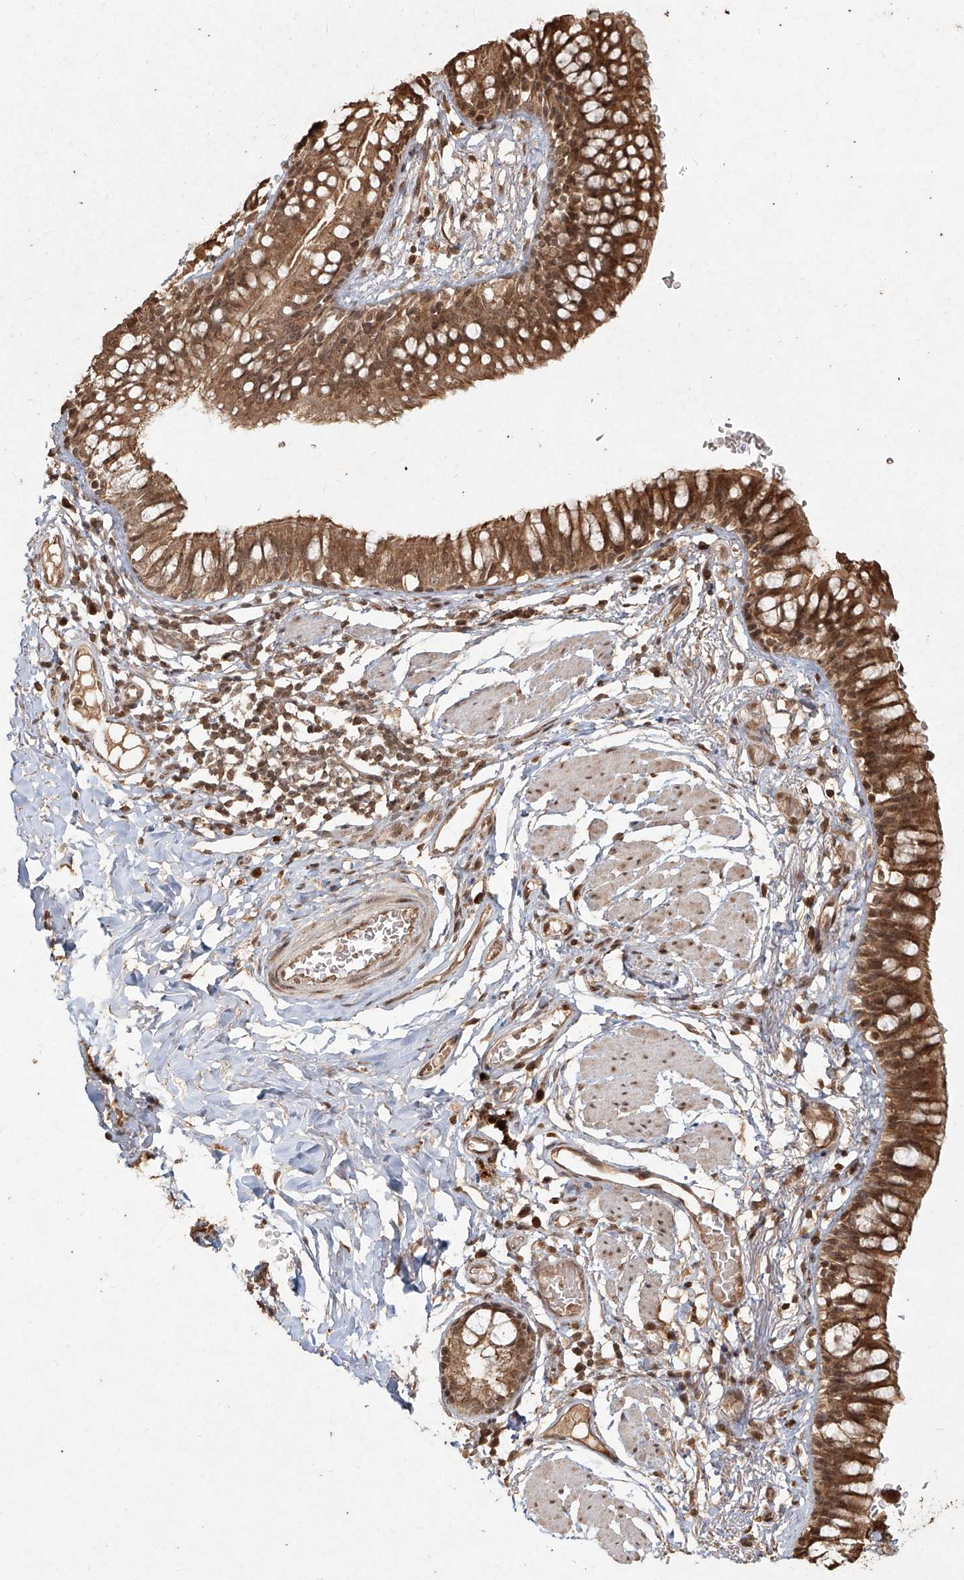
{"staining": {"intensity": "moderate", "quantity": ">75%", "location": "cytoplasmic/membranous,nuclear"}, "tissue": "bronchus", "cell_type": "Respiratory epithelial cells", "image_type": "normal", "snomed": [{"axis": "morphology", "description": "Normal tissue, NOS"}, {"axis": "topography", "description": "Cartilage tissue"}, {"axis": "topography", "description": "Bronchus"}], "caption": "The micrograph displays a brown stain indicating the presence of a protein in the cytoplasmic/membranous,nuclear of respiratory epithelial cells in bronchus. Nuclei are stained in blue.", "gene": "UBE2K", "patient": {"sex": "female", "age": 36}}